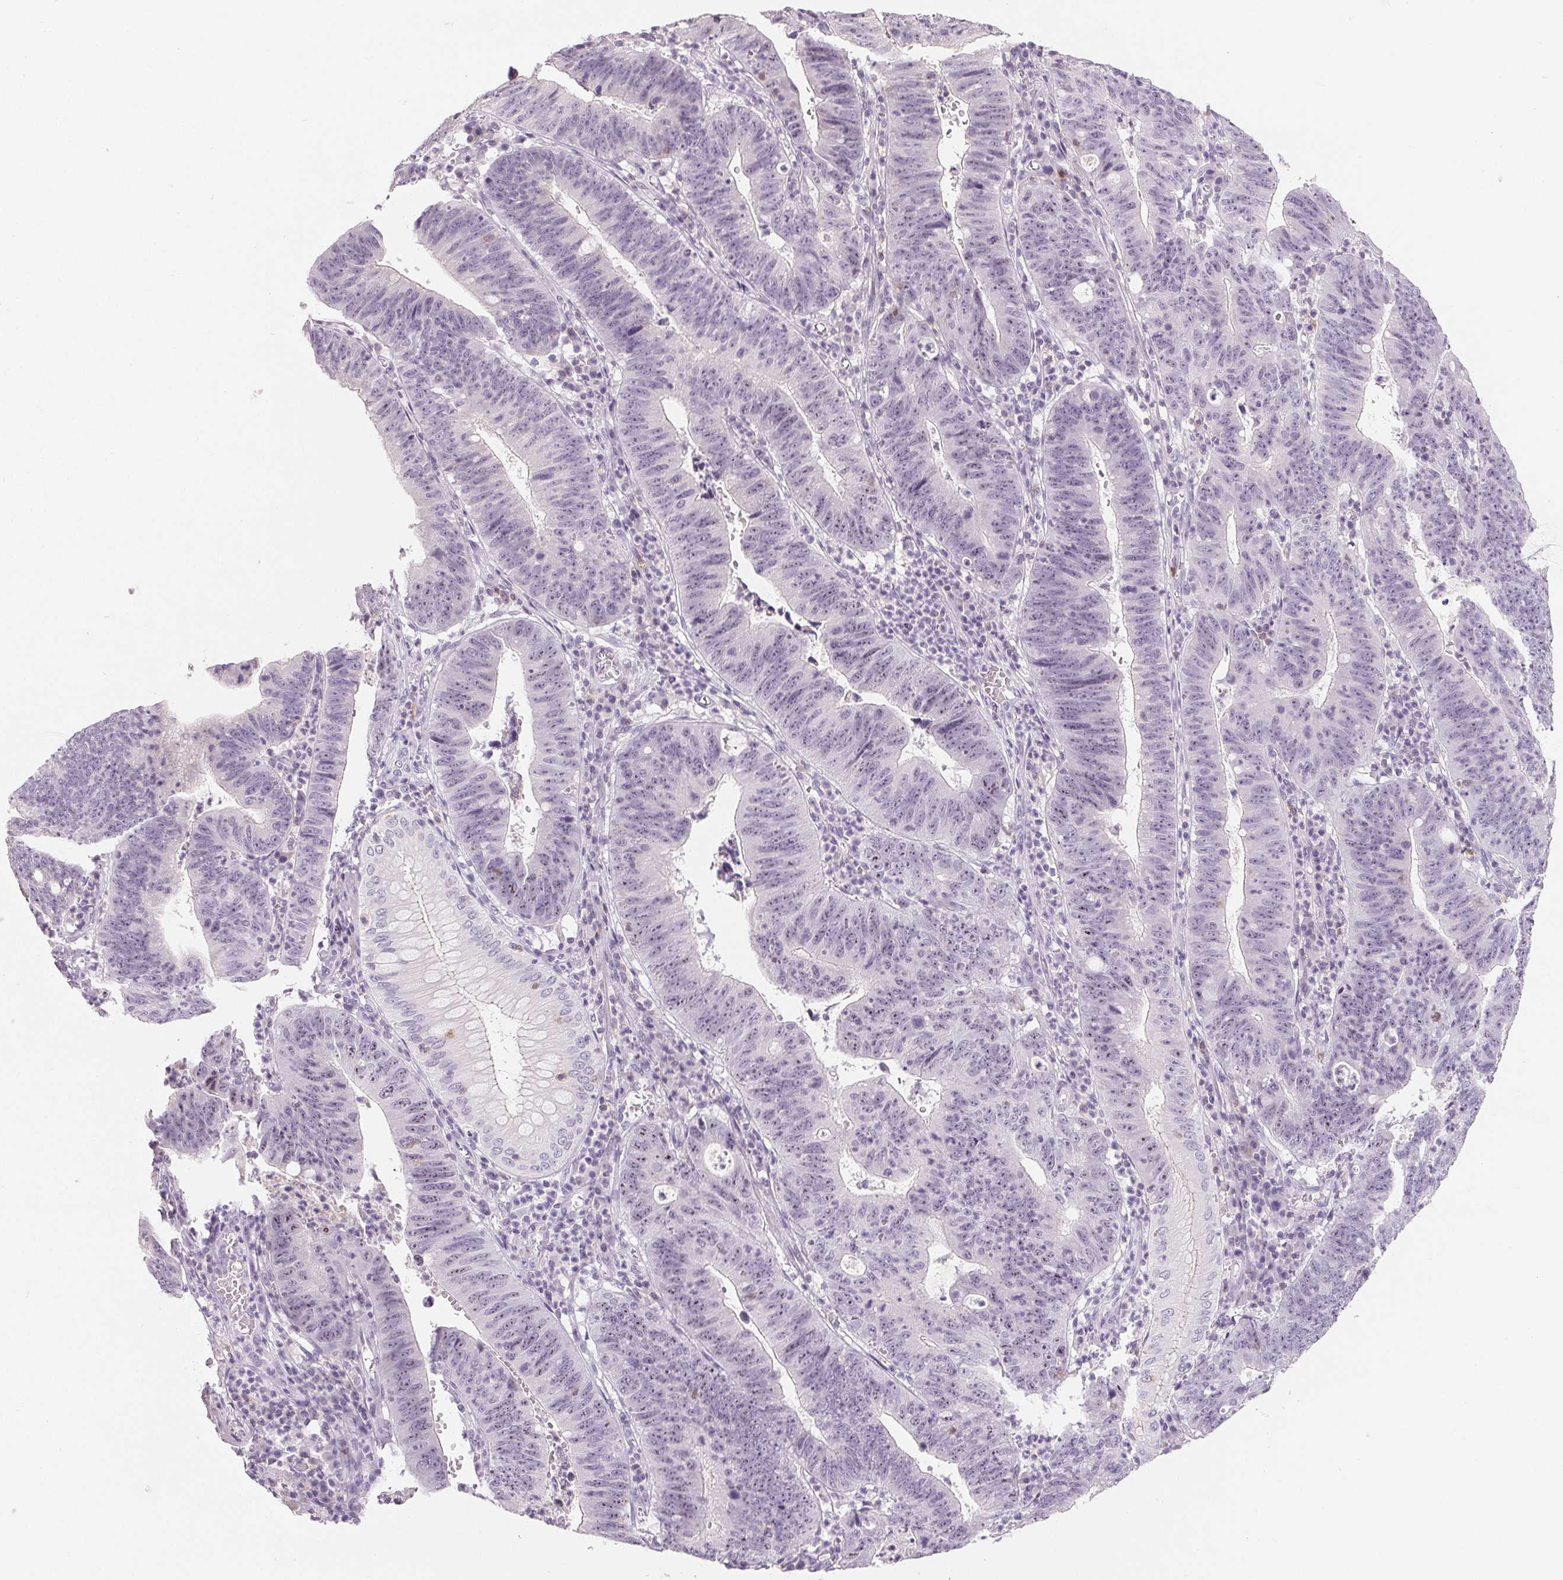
{"staining": {"intensity": "negative", "quantity": "none", "location": "none"}, "tissue": "stomach cancer", "cell_type": "Tumor cells", "image_type": "cancer", "snomed": [{"axis": "morphology", "description": "Adenocarcinoma, NOS"}, {"axis": "topography", "description": "Stomach"}], "caption": "An IHC histopathology image of stomach cancer is shown. There is no staining in tumor cells of stomach cancer.", "gene": "CD69", "patient": {"sex": "male", "age": 59}}